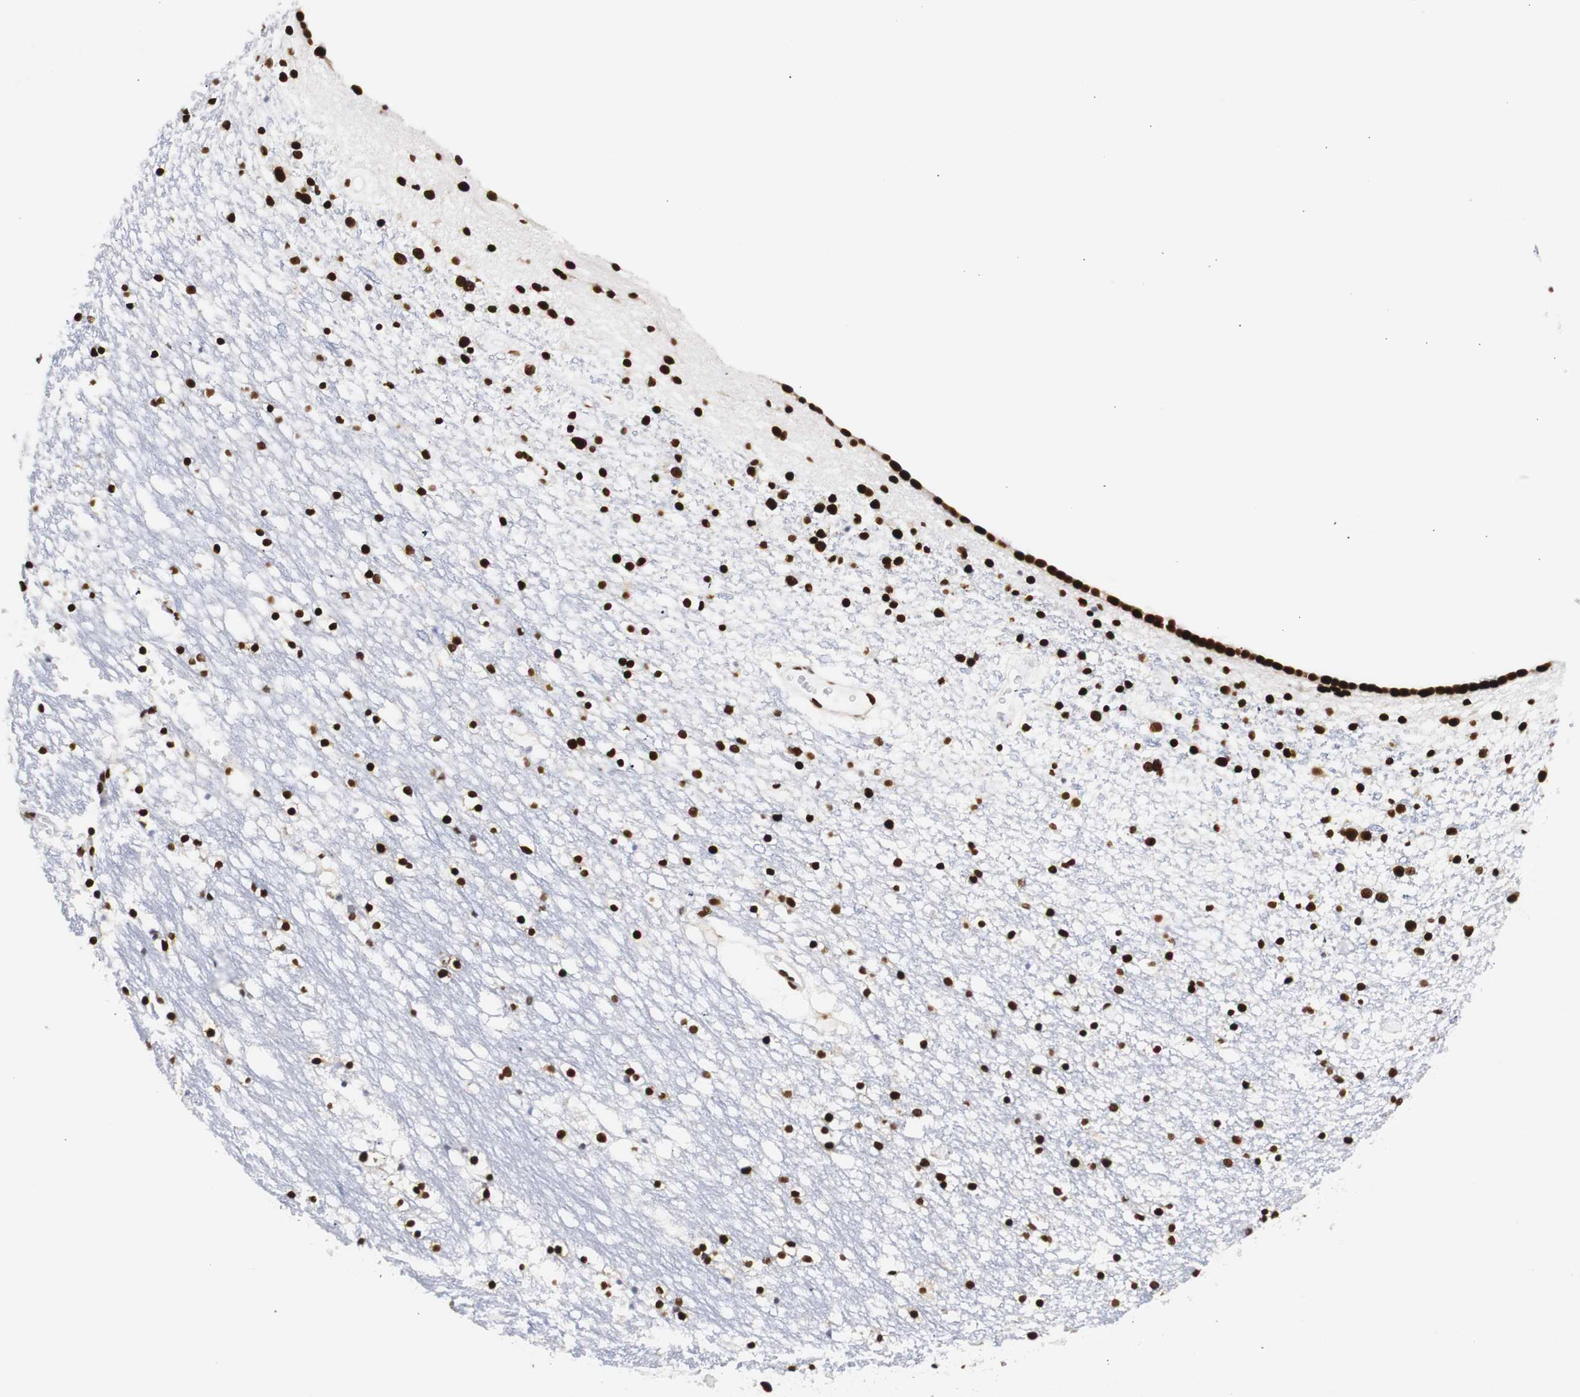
{"staining": {"intensity": "strong", "quantity": ">75%", "location": "nuclear"}, "tissue": "caudate", "cell_type": "Glial cells", "image_type": "normal", "snomed": [{"axis": "morphology", "description": "Normal tissue, NOS"}, {"axis": "topography", "description": "Lateral ventricle wall"}], "caption": "Immunohistochemical staining of benign caudate demonstrates >75% levels of strong nuclear protein positivity in approximately >75% of glial cells.", "gene": "HNRNPH2", "patient": {"sex": "male", "age": 45}}